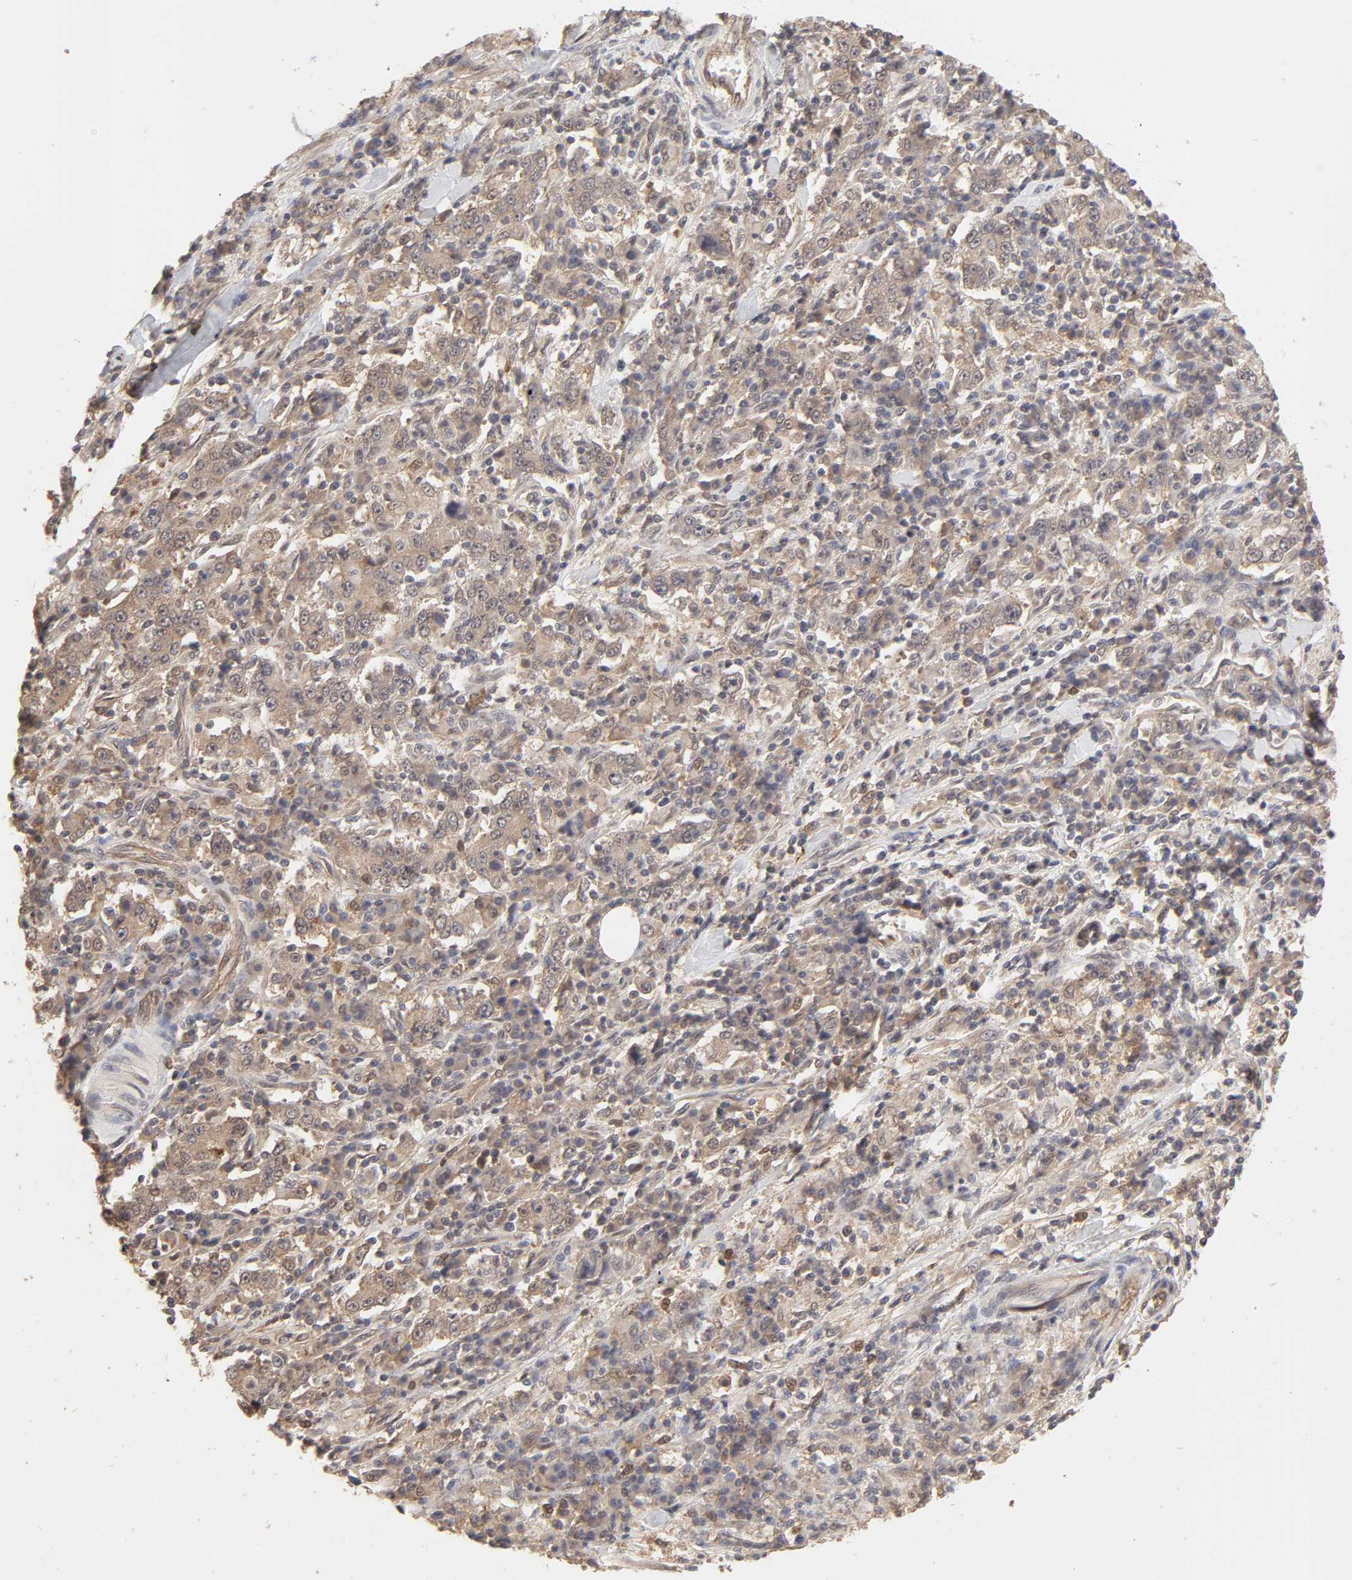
{"staining": {"intensity": "moderate", "quantity": ">75%", "location": "cytoplasmic/membranous"}, "tissue": "stomach cancer", "cell_type": "Tumor cells", "image_type": "cancer", "snomed": [{"axis": "morphology", "description": "Normal tissue, NOS"}, {"axis": "morphology", "description": "Adenocarcinoma, NOS"}, {"axis": "topography", "description": "Stomach, upper"}, {"axis": "topography", "description": "Stomach"}], "caption": "The image displays immunohistochemical staining of adenocarcinoma (stomach). There is moderate cytoplasmic/membranous expression is identified in approximately >75% of tumor cells.", "gene": "MAPK1", "patient": {"sex": "male", "age": 59}}